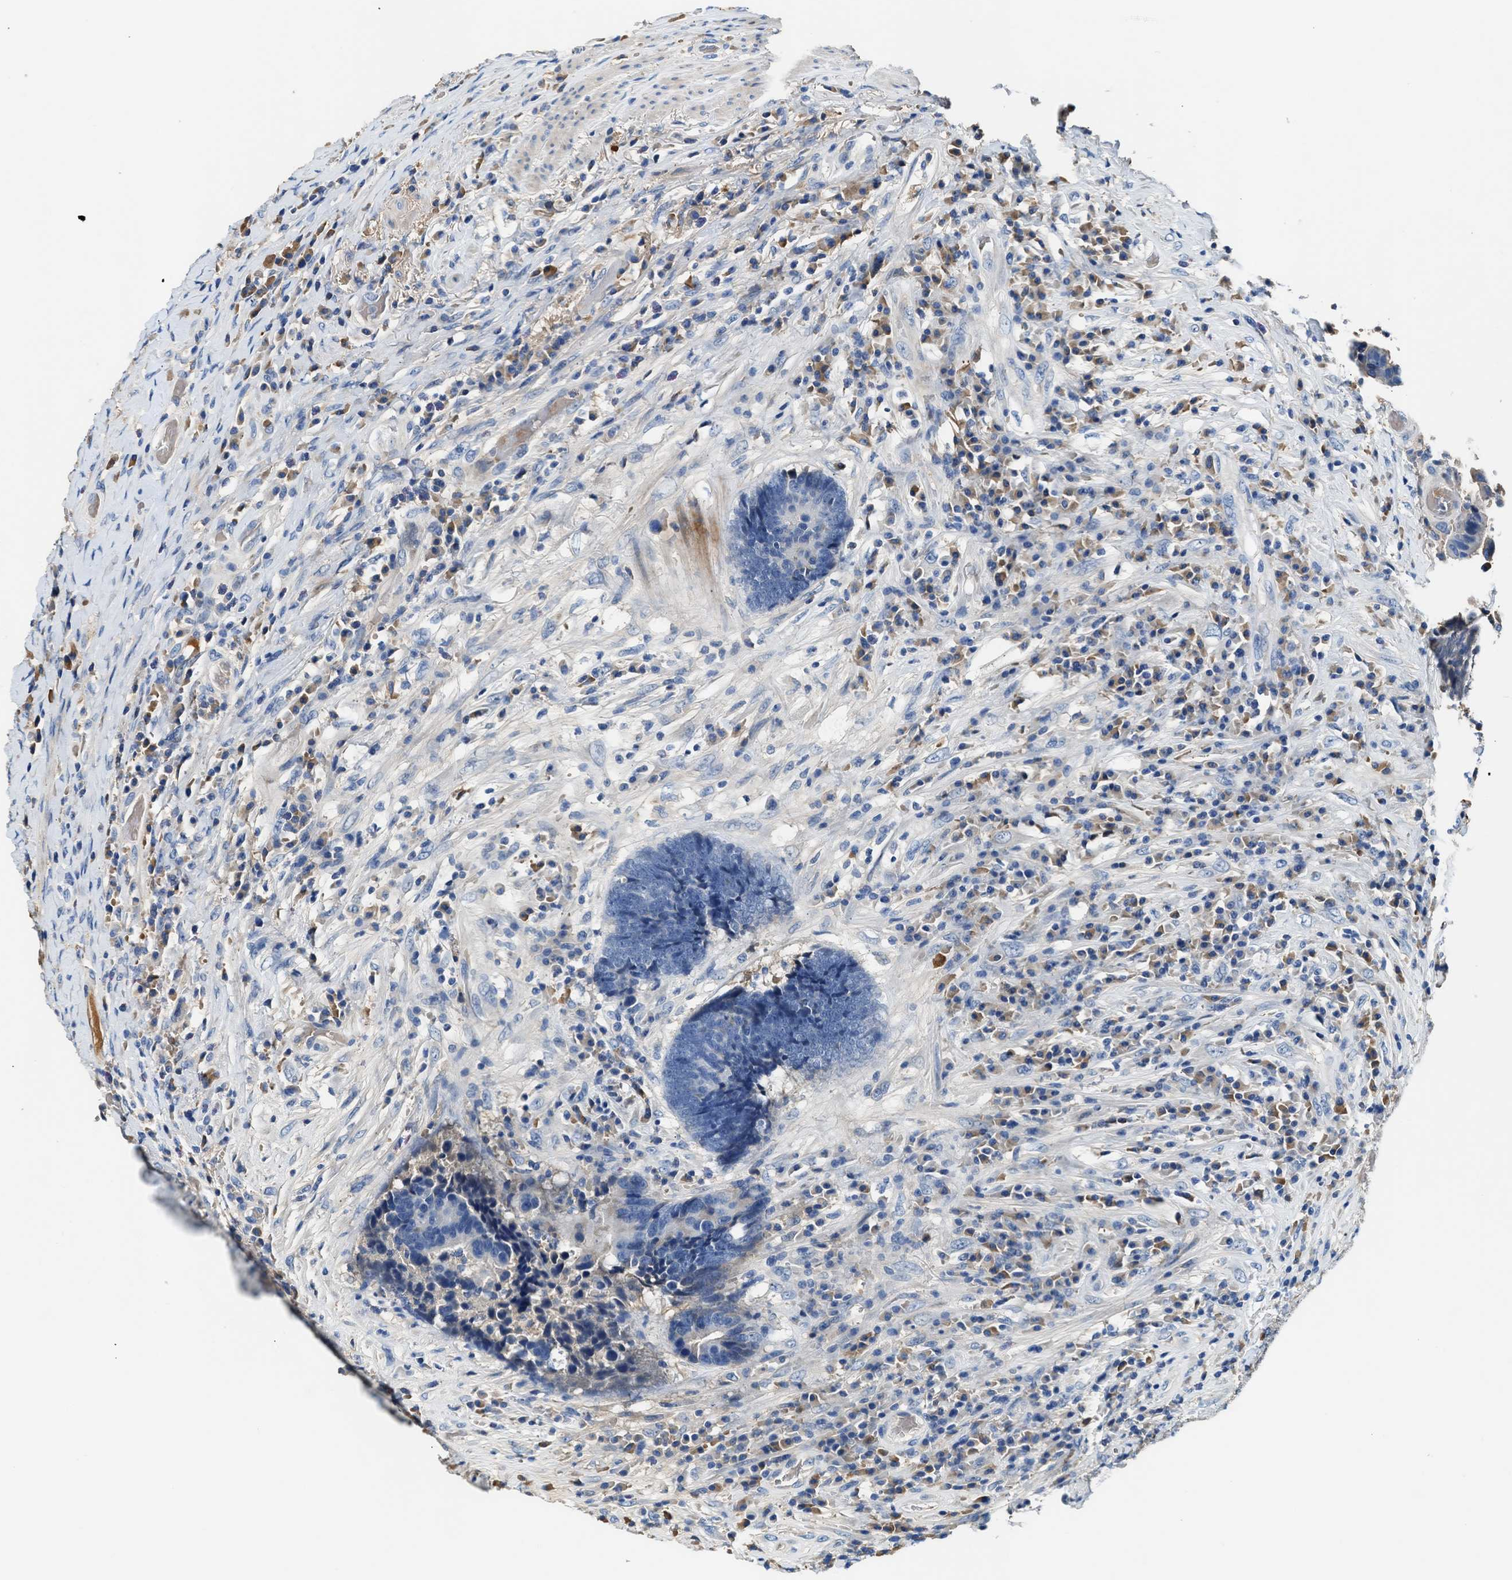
{"staining": {"intensity": "negative", "quantity": "none", "location": "none"}, "tissue": "colorectal cancer", "cell_type": "Tumor cells", "image_type": "cancer", "snomed": [{"axis": "morphology", "description": "Adenocarcinoma, NOS"}, {"axis": "topography", "description": "Rectum"}], "caption": "IHC of human colorectal cancer reveals no positivity in tumor cells. (DAB (3,3'-diaminobenzidine) immunohistochemistry visualized using brightfield microscopy, high magnification).", "gene": "RWDD2B", "patient": {"sex": "female", "age": 89}}